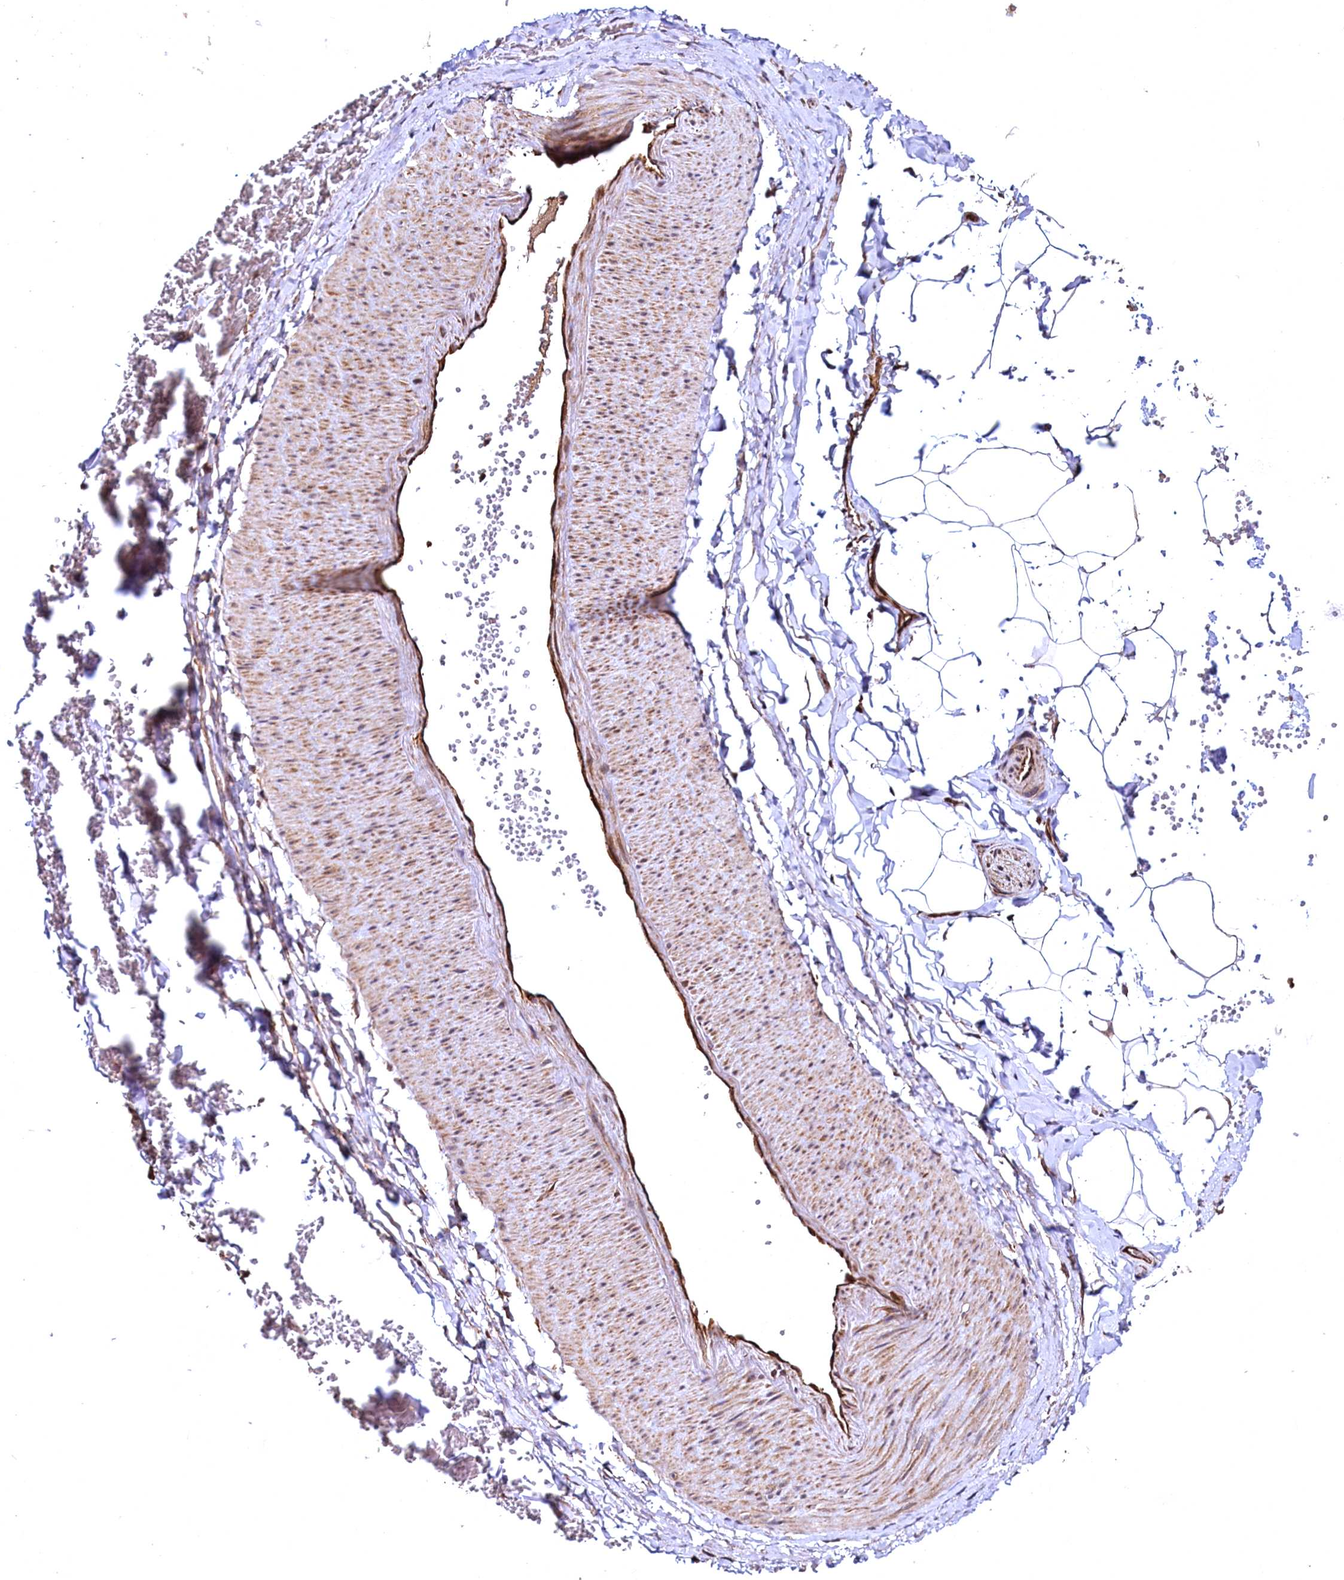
{"staining": {"intensity": "negative", "quantity": "none", "location": "none"}, "tissue": "adipose tissue", "cell_type": "Adipocytes", "image_type": "normal", "snomed": [{"axis": "morphology", "description": "Normal tissue, NOS"}, {"axis": "topography", "description": "Gallbladder"}, {"axis": "topography", "description": "Peripheral nerve tissue"}], "caption": "Immunohistochemistry (IHC) micrograph of normal adipose tissue: adipose tissue stained with DAB (3,3'-diaminobenzidine) shows no significant protein positivity in adipocytes. Brightfield microscopy of immunohistochemistry stained with DAB (brown) and hematoxylin (blue), captured at high magnification.", "gene": "TBCEL", "patient": {"sex": "male", "age": 38}}